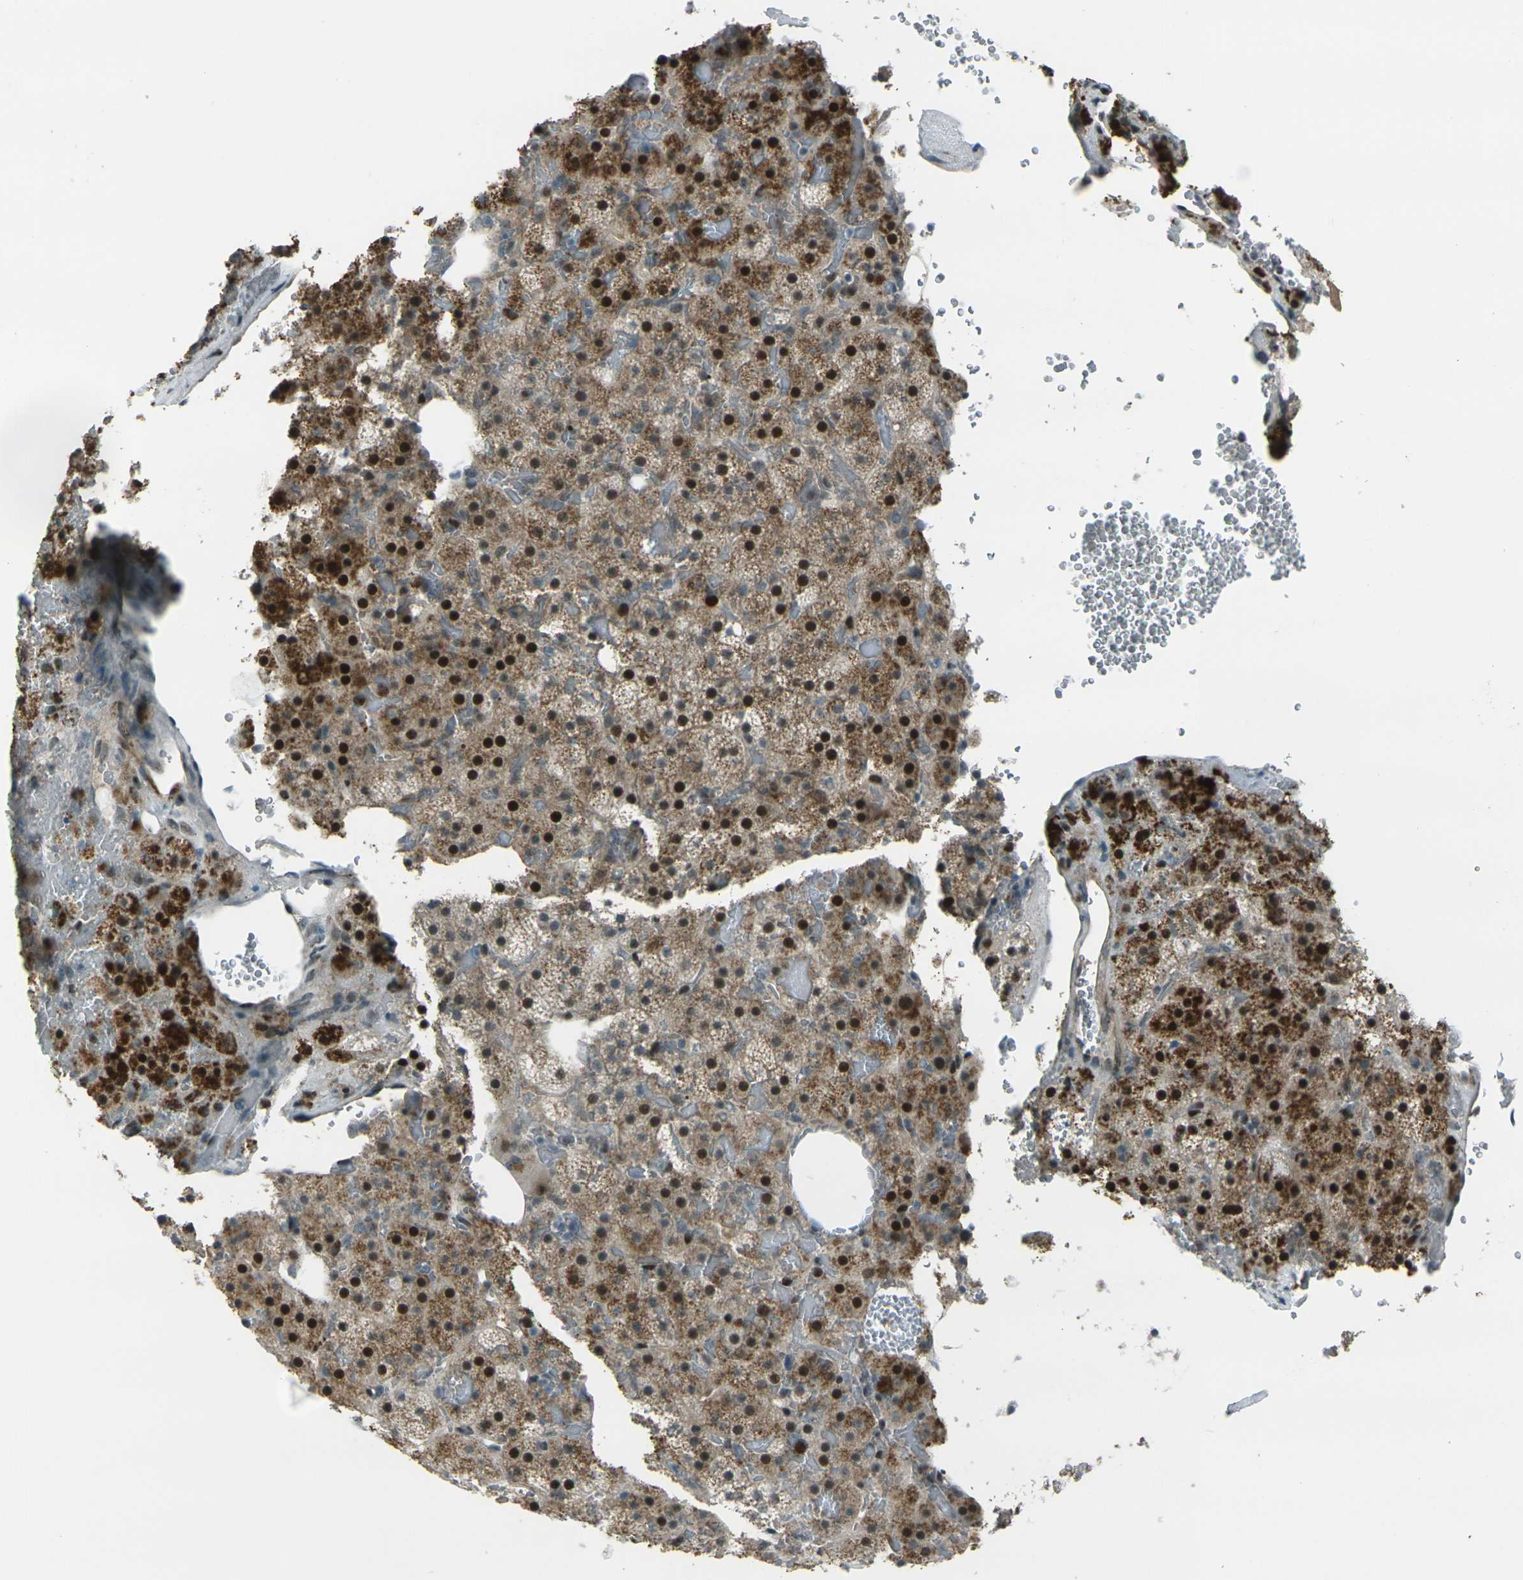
{"staining": {"intensity": "strong", "quantity": "25%-75%", "location": "cytoplasmic/membranous,nuclear"}, "tissue": "adrenal gland", "cell_type": "Glandular cells", "image_type": "normal", "snomed": [{"axis": "morphology", "description": "Normal tissue, NOS"}, {"axis": "topography", "description": "Adrenal gland"}], "caption": "Protein analysis of benign adrenal gland reveals strong cytoplasmic/membranous,nuclear staining in about 25%-75% of glandular cells. Immunohistochemistry (ihc) stains the protein in brown and the nuclei are stained blue.", "gene": "GPR19", "patient": {"sex": "female", "age": 59}}